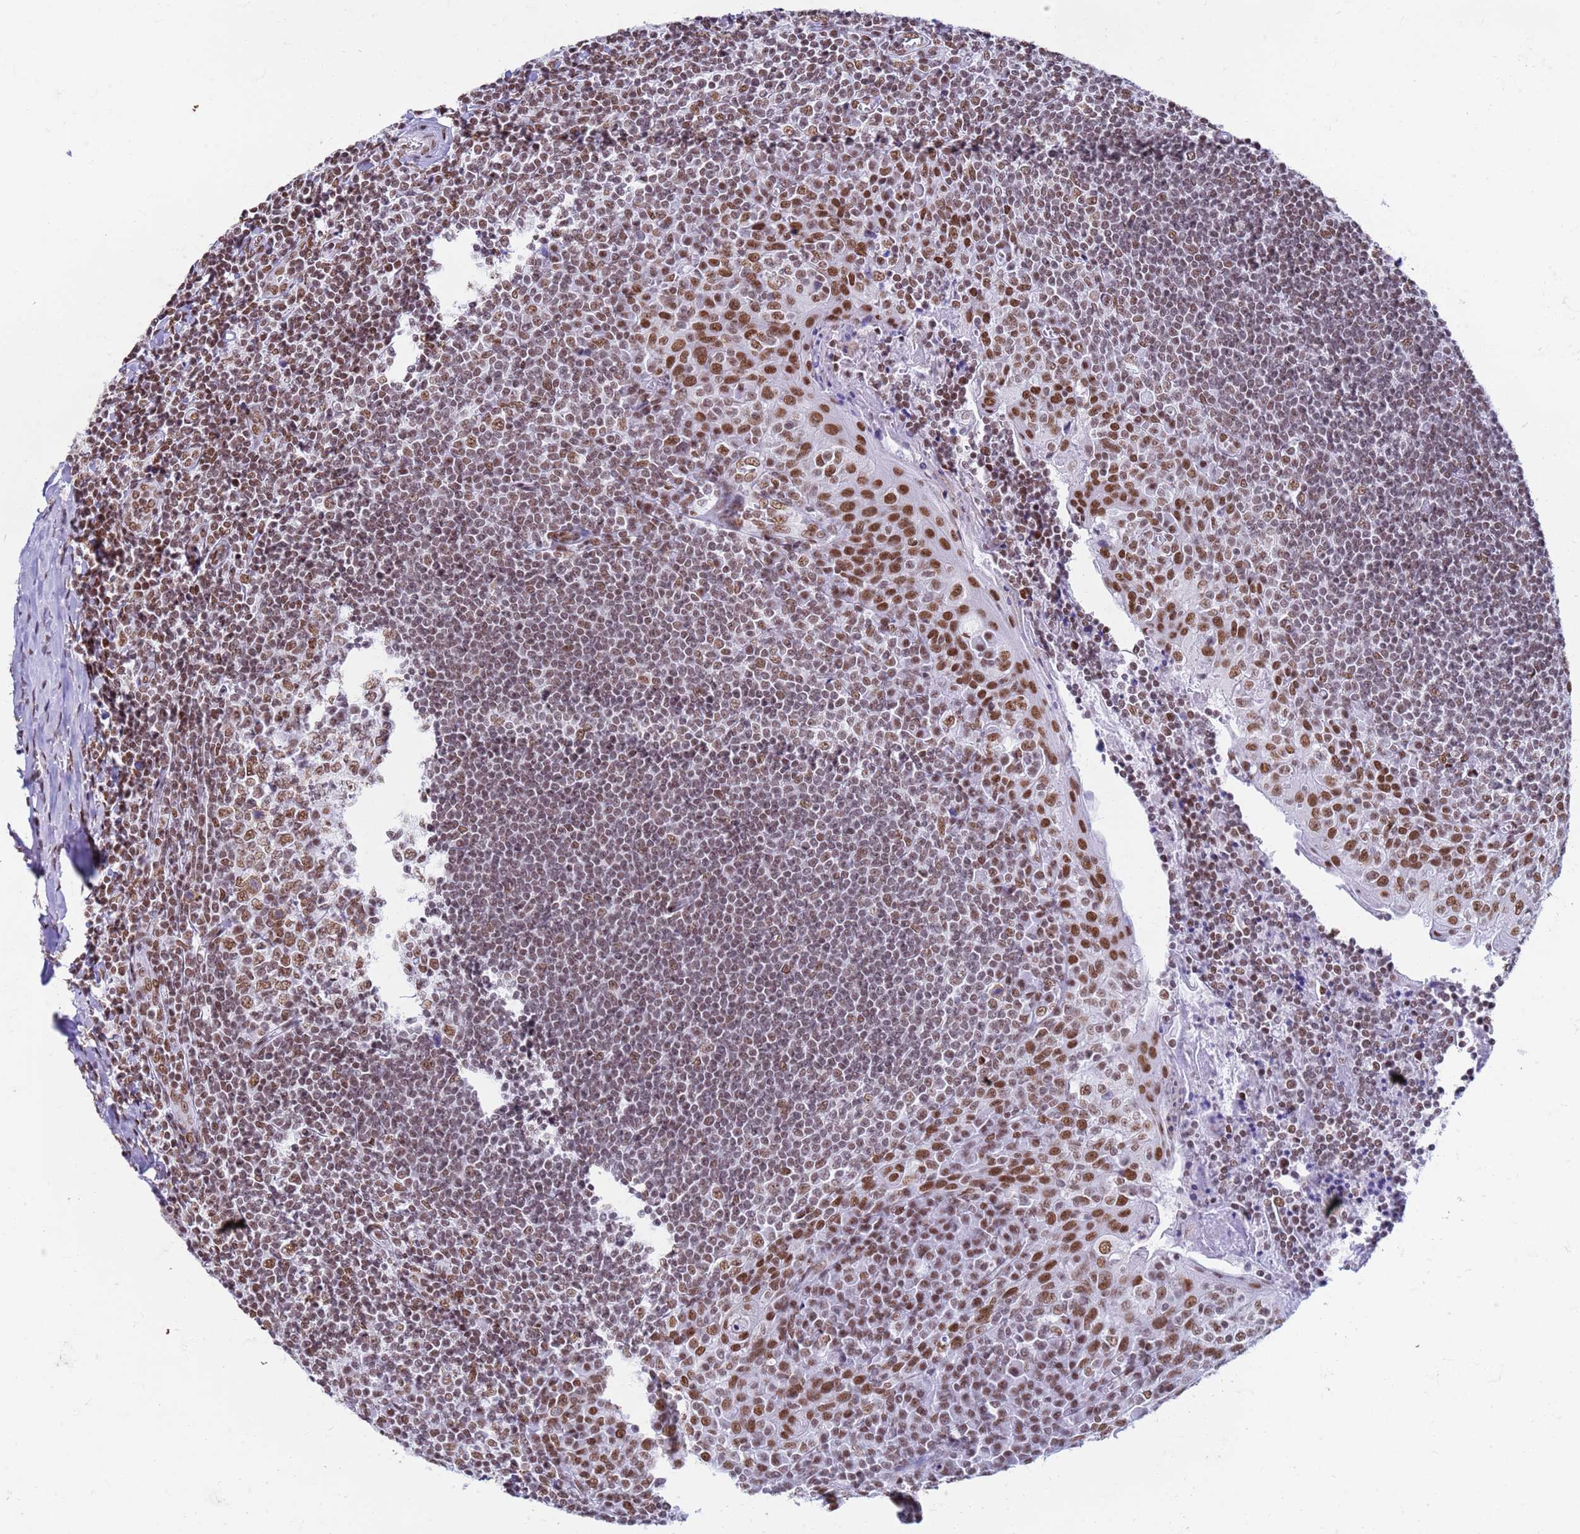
{"staining": {"intensity": "moderate", "quantity": ">75%", "location": "nuclear"}, "tissue": "tonsil", "cell_type": "Germinal center cells", "image_type": "normal", "snomed": [{"axis": "morphology", "description": "Normal tissue, NOS"}, {"axis": "topography", "description": "Tonsil"}], "caption": "IHC micrograph of normal tonsil stained for a protein (brown), which shows medium levels of moderate nuclear expression in about >75% of germinal center cells.", "gene": "FAM170B", "patient": {"sex": "male", "age": 27}}